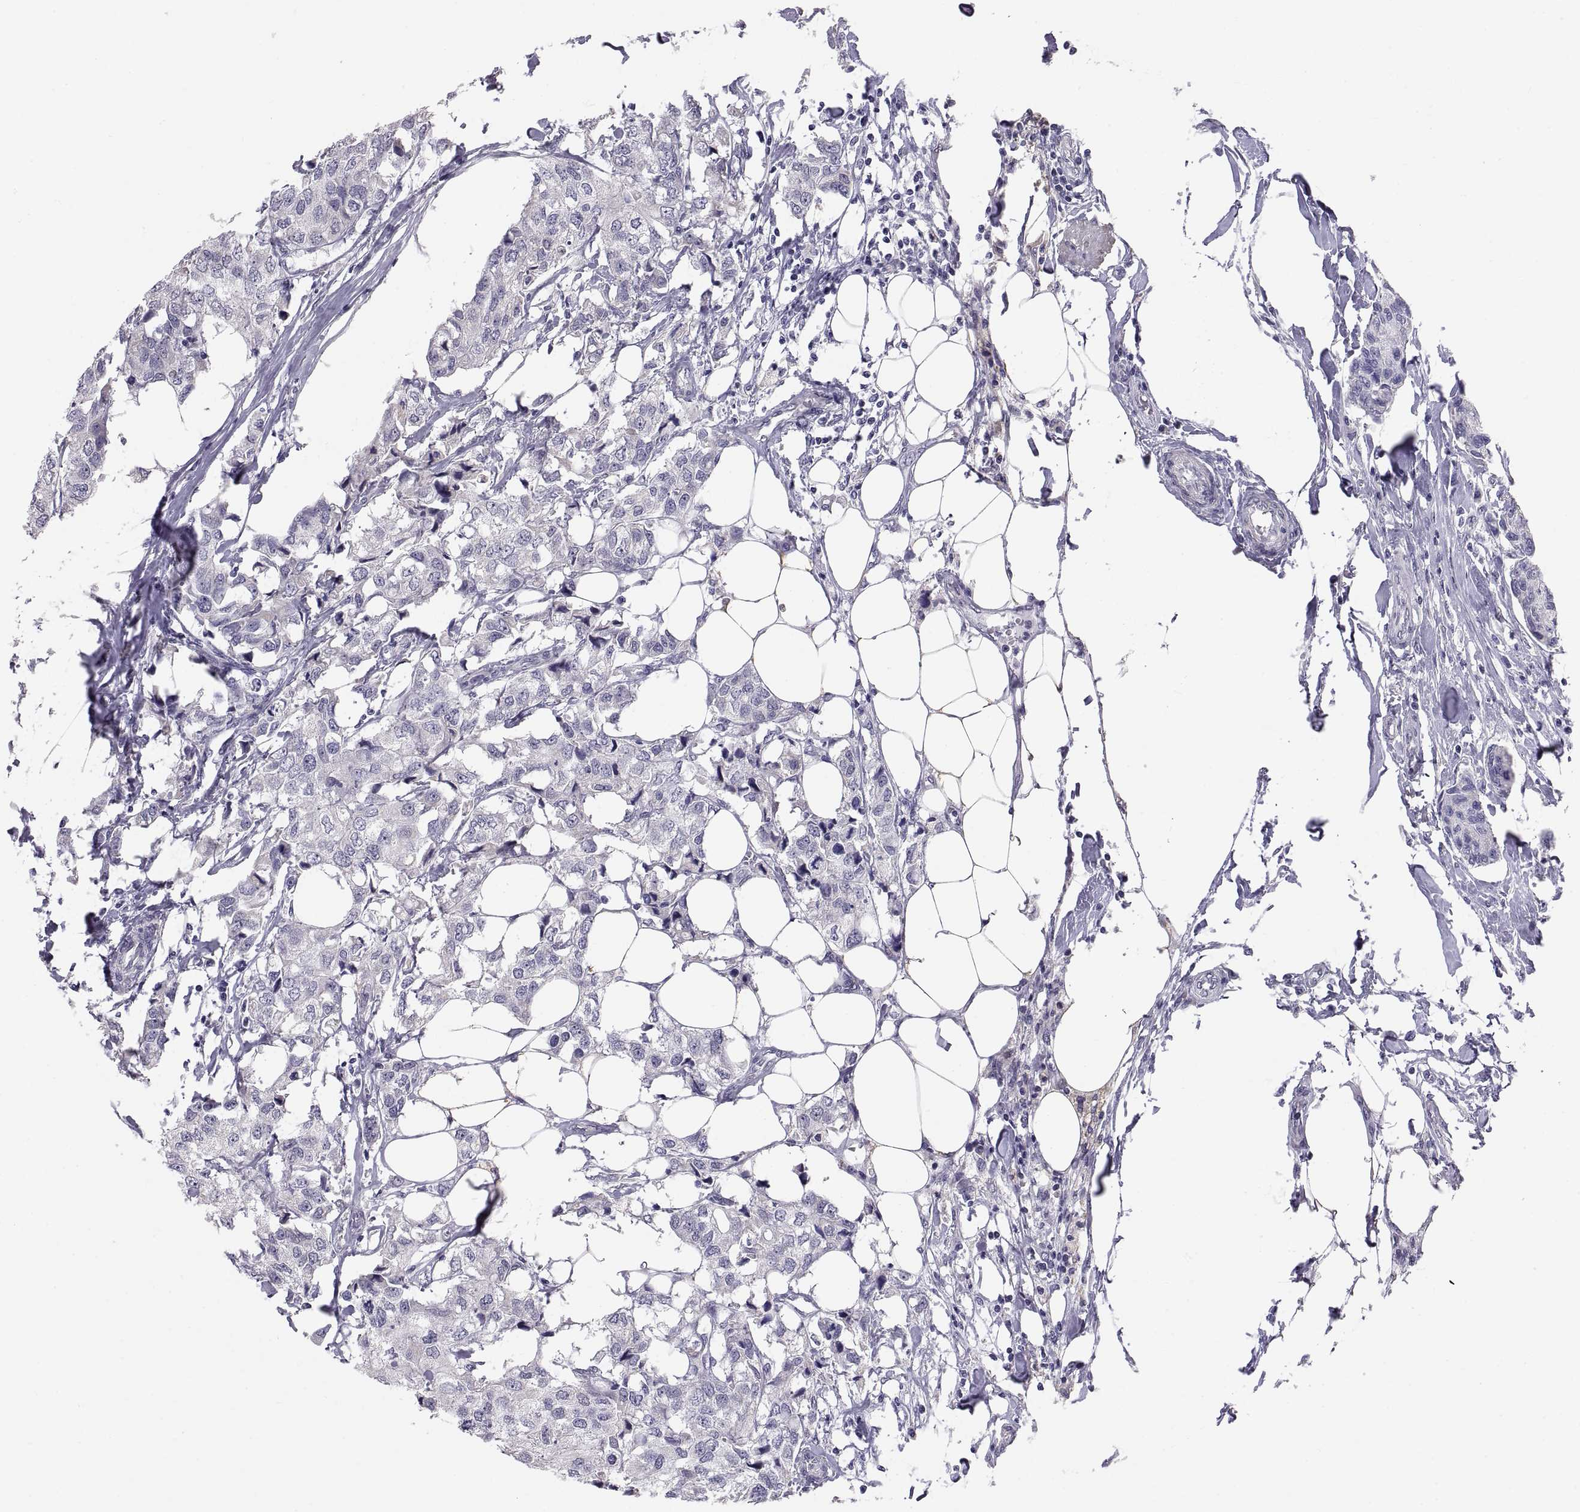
{"staining": {"intensity": "negative", "quantity": "none", "location": "none"}, "tissue": "breast cancer", "cell_type": "Tumor cells", "image_type": "cancer", "snomed": [{"axis": "morphology", "description": "Duct carcinoma"}, {"axis": "topography", "description": "Breast"}], "caption": "The image shows no significant positivity in tumor cells of infiltrating ductal carcinoma (breast).", "gene": "FAM170A", "patient": {"sex": "female", "age": 80}}